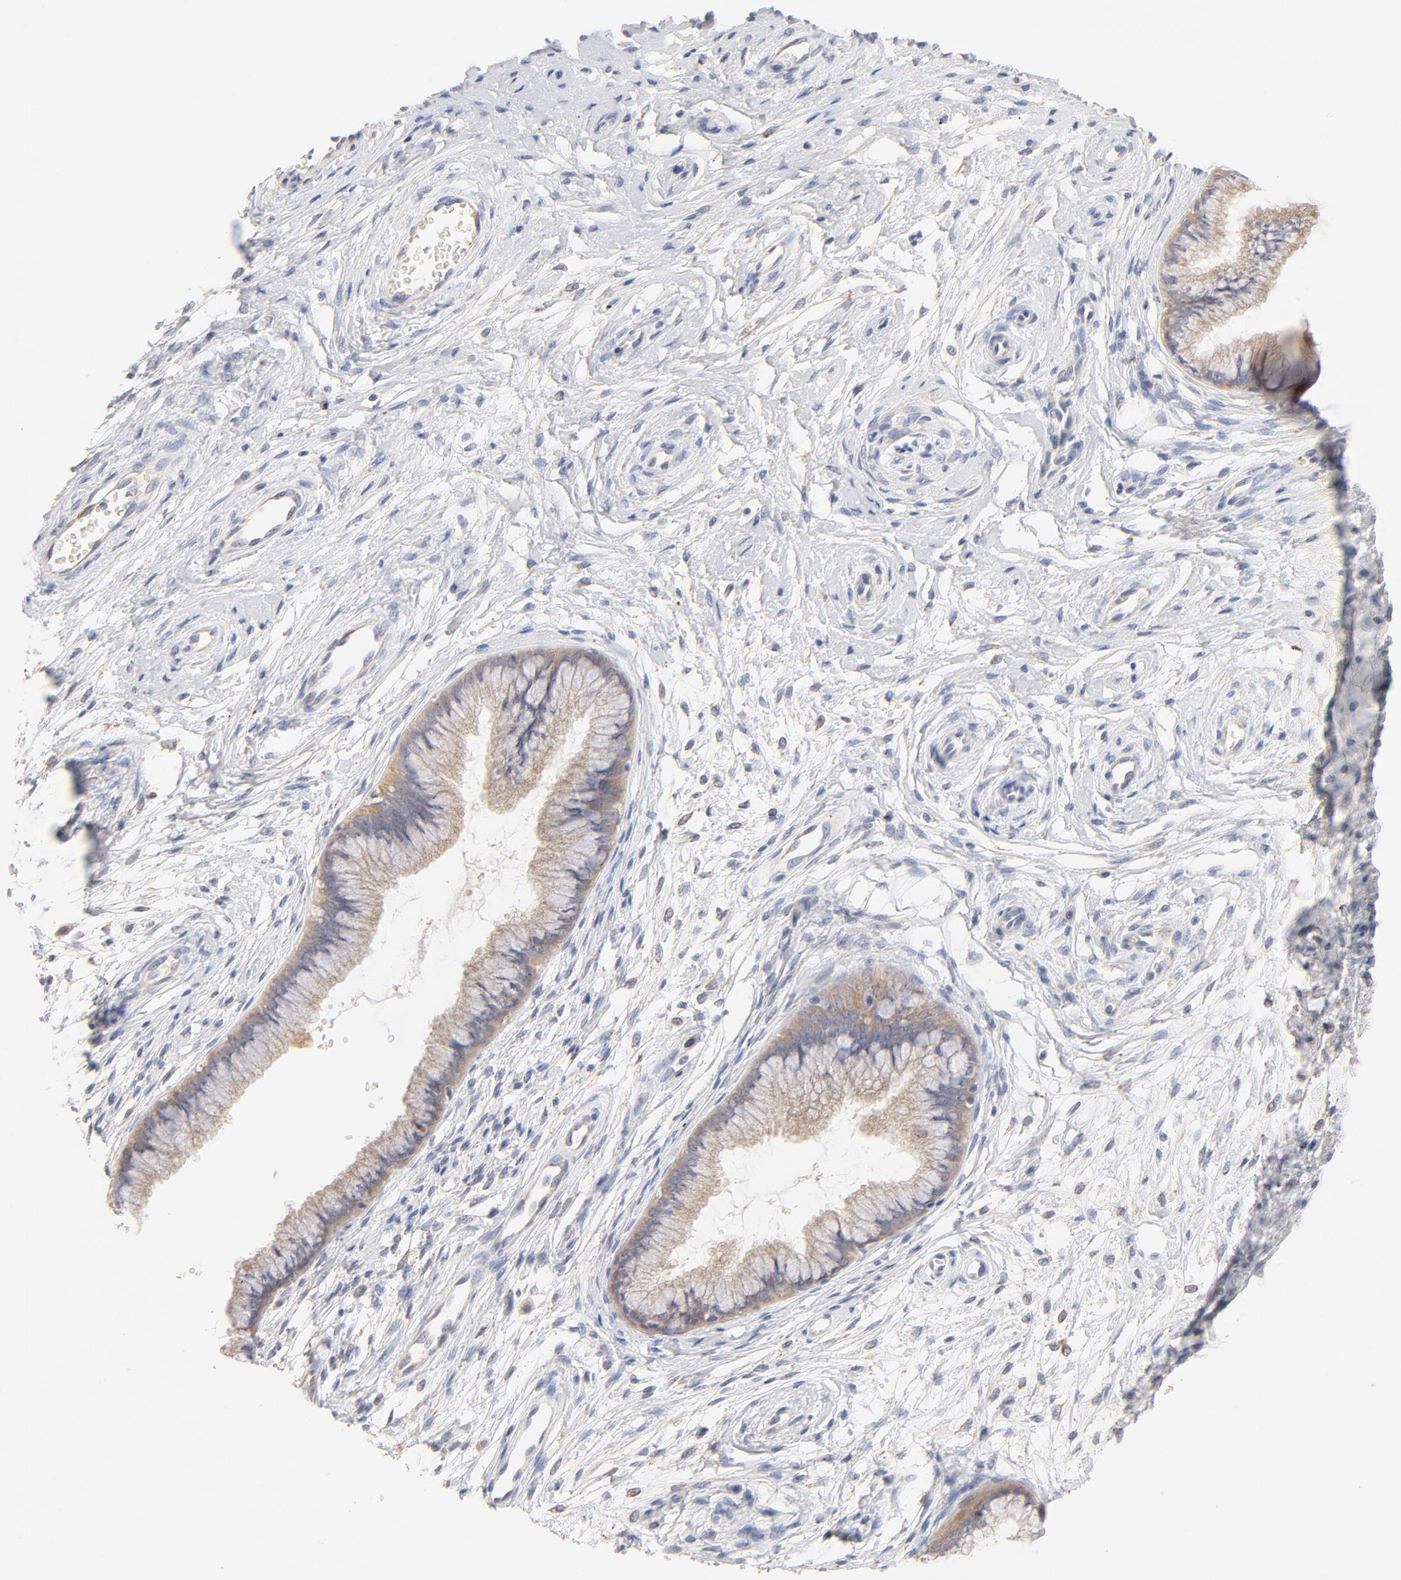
{"staining": {"intensity": "weak", "quantity": ">75%", "location": "cytoplasmic/membranous"}, "tissue": "cervix", "cell_type": "Glandular cells", "image_type": "normal", "snomed": [{"axis": "morphology", "description": "Normal tissue, NOS"}, {"axis": "topography", "description": "Cervix"}], "caption": "Immunohistochemical staining of benign cervix displays >75% levels of weak cytoplasmic/membranous protein positivity in about >75% of glandular cells. The staining was performed using DAB to visualize the protein expression in brown, while the nuclei were stained in blue with hematoxylin (Magnification: 20x).", "gene": "MTERF2", "patient": {"sex": "female", "age": 39}}